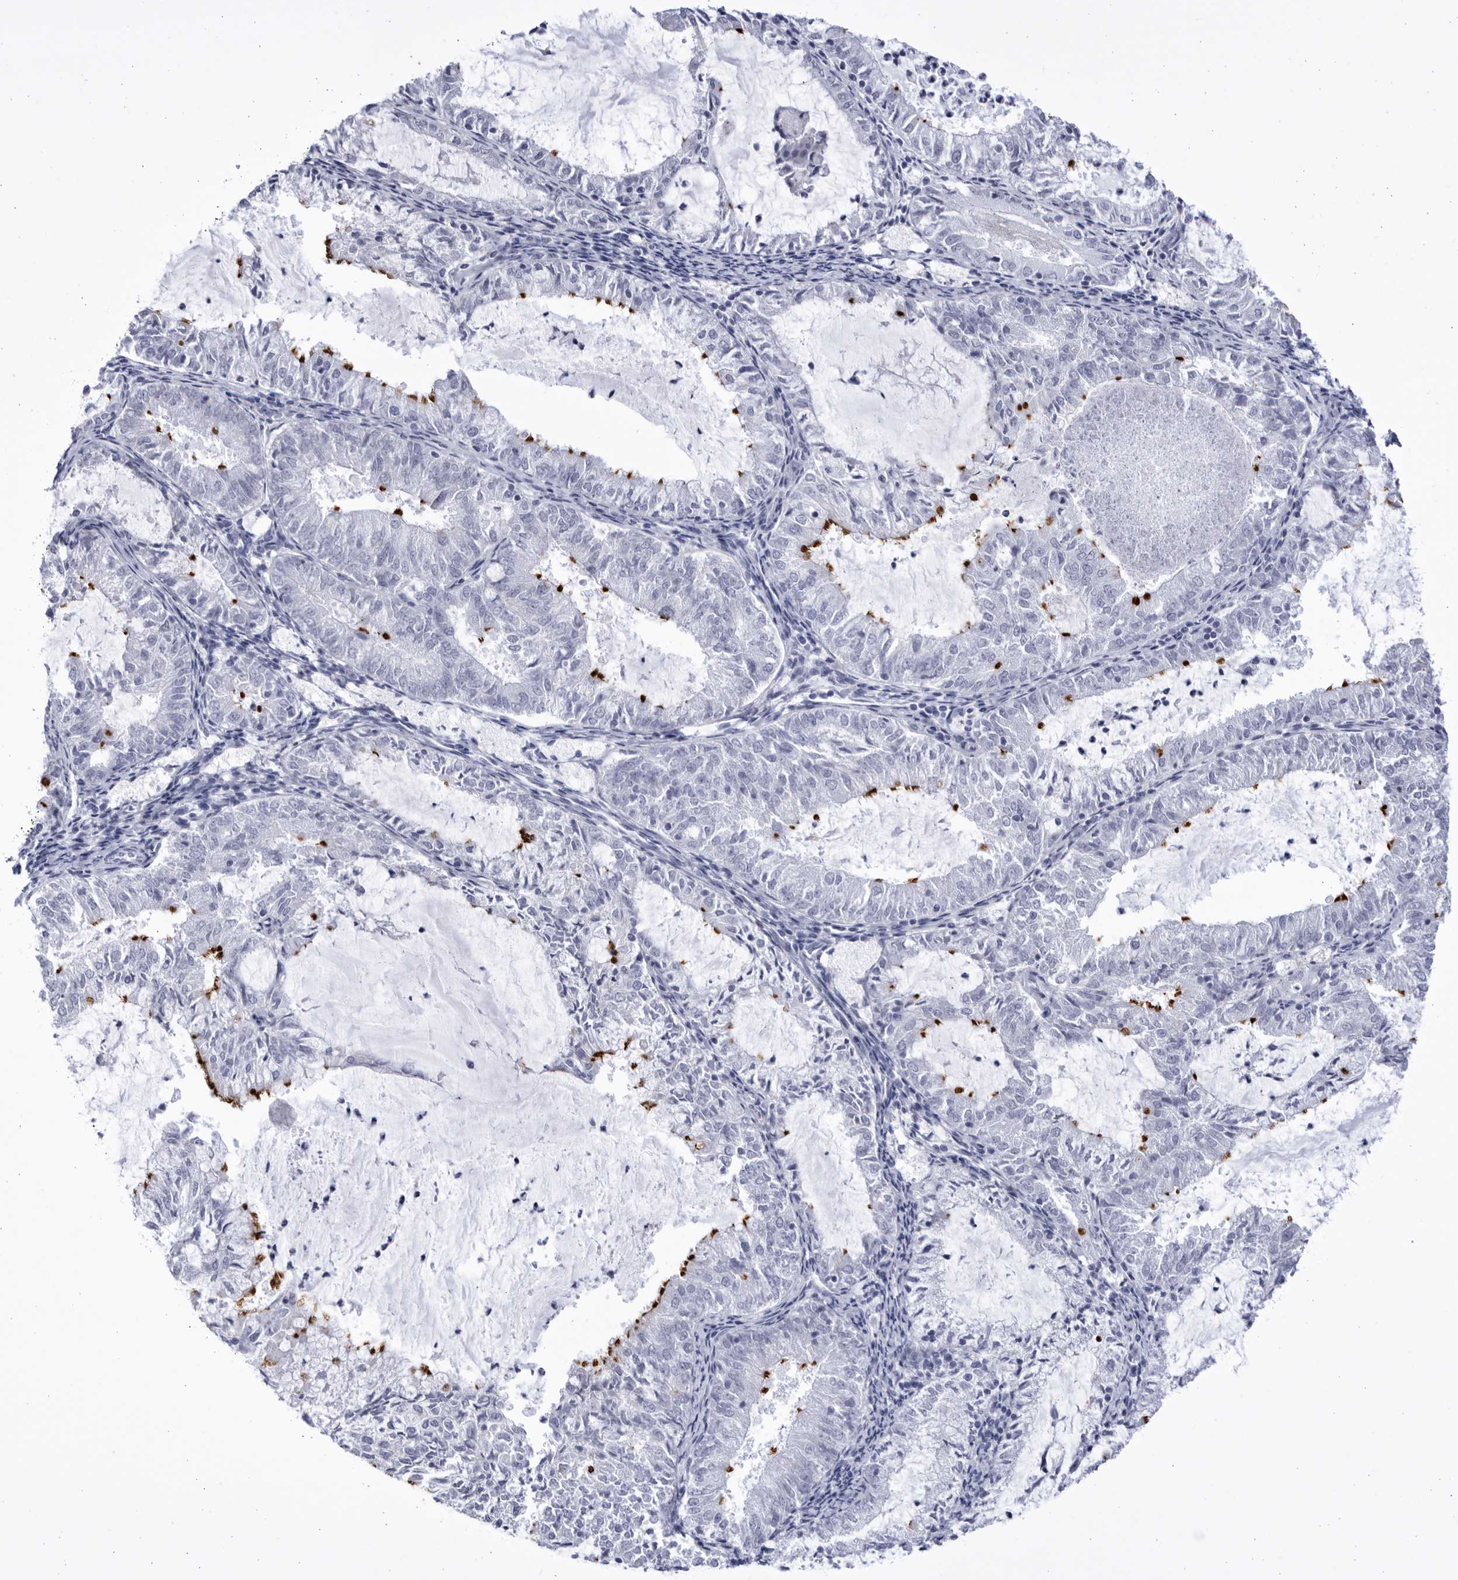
{"staining": {"intensity": "negative", "quantity": "none", "location": "none"}, "tissue": "endometrial cancer", "cell_type": "Tumor cells", "image_type": "cancer", "snomed": [{"axis": "morphology", "description": "Adenocarcinoma, NOS"}, {"axis": "topography", "description": "Endometrium"}], "caption": "Immunohistochemistry of endometrial cancer shows no positivity in tumor cells.", "gene": "CCDC181", "patient": {"sex": "female", "age": 57}}